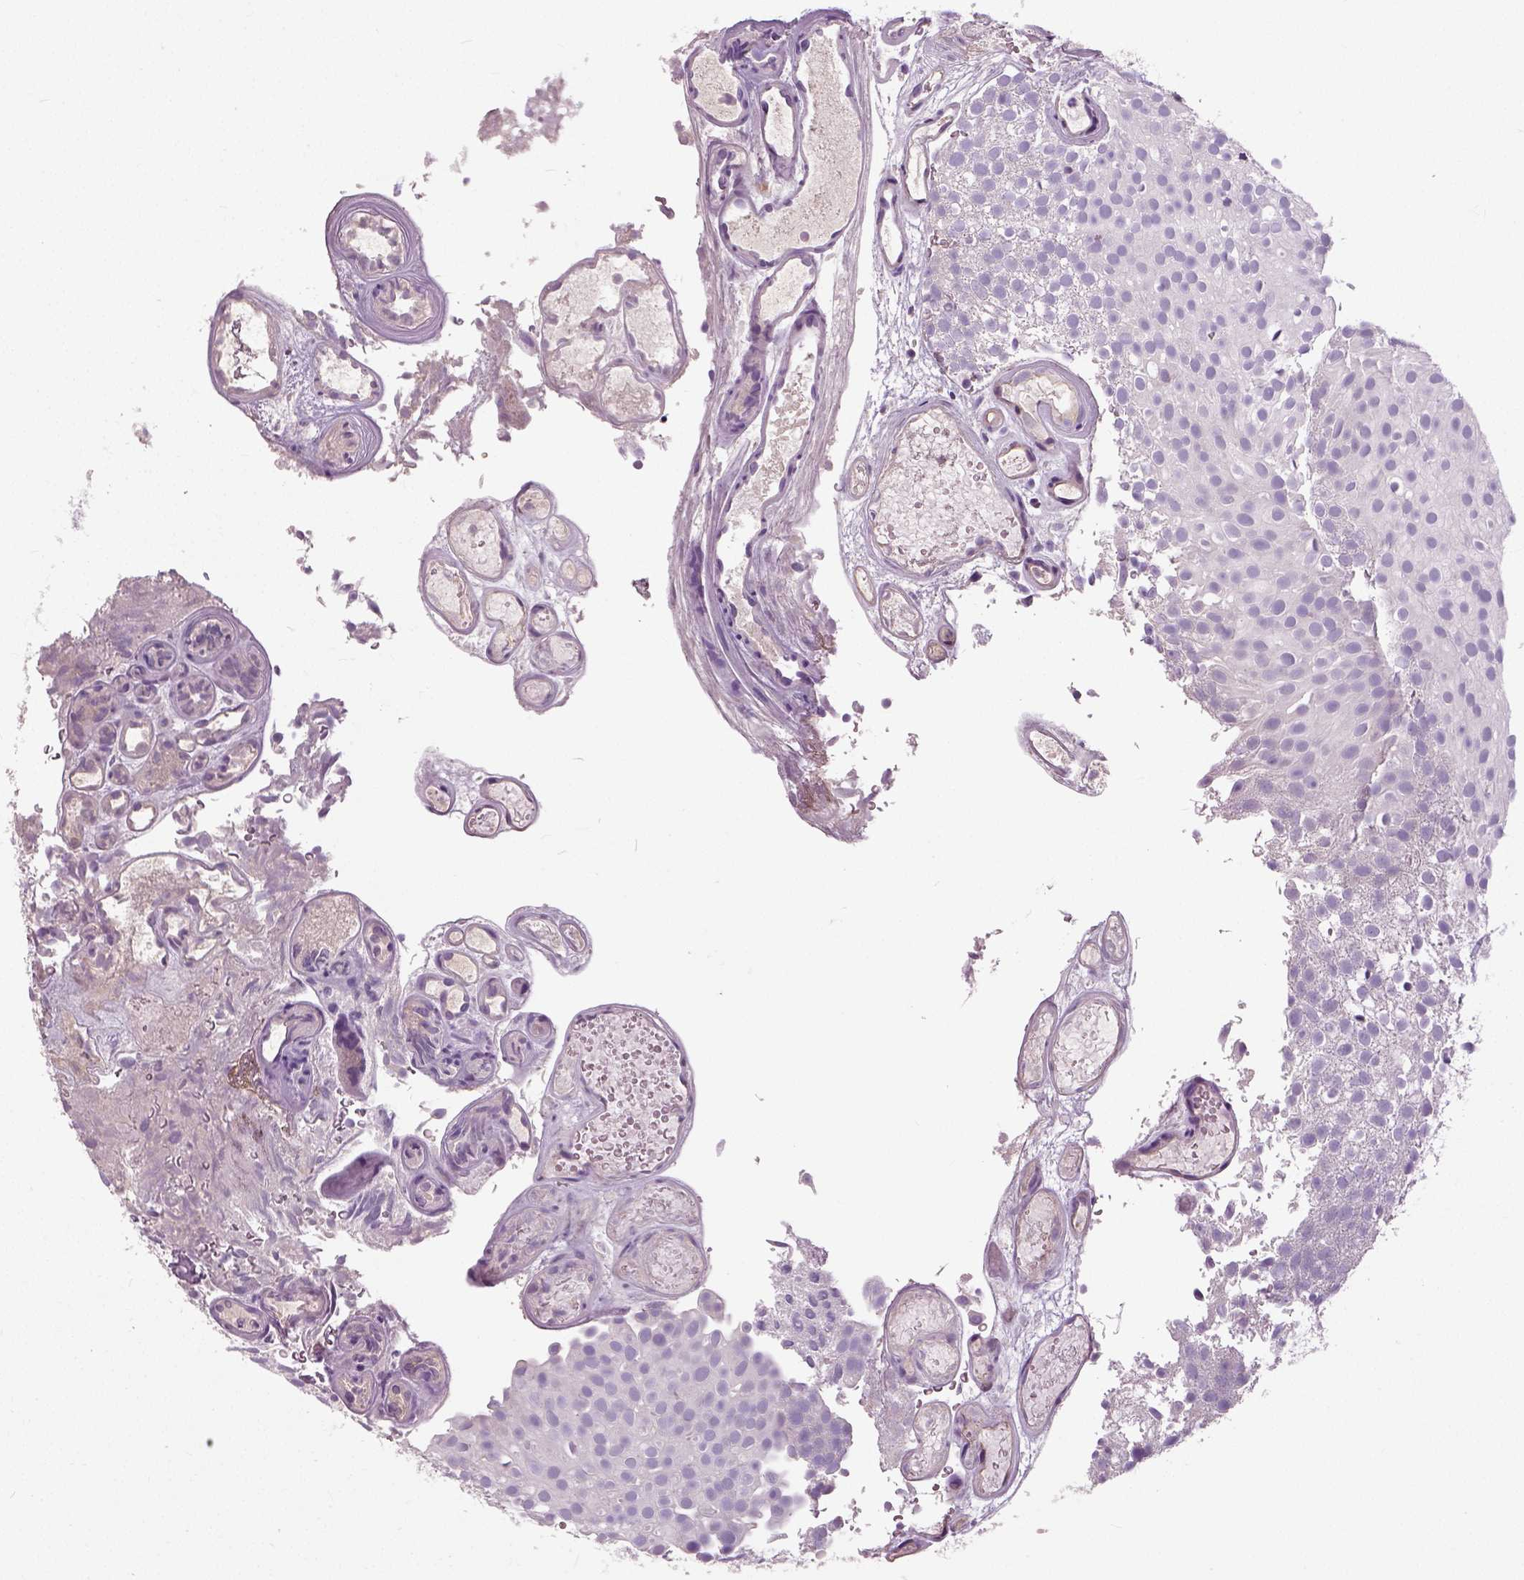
{"staining": {"intensity": "negative", "quantity": "none", "location": "none"}, "tissue": "urothelial cancer", "cell_type": "Tumor cells", "image_type": "cancer", "snomed": [{"axis": "morphology", "description": "Urothelial carcinoma, Low grade"}, {"axis": "topography", "description": "Urinary bladder"}], "caption": "A high-resolution histopathology image shows immunohistochemistry (IHC) staining of low-grade urothelial carcinoma, which demonstrates no significant staining in tumor cells.", "gene": "NECAB1", "patient": {"sex": "male", "age": 78}}